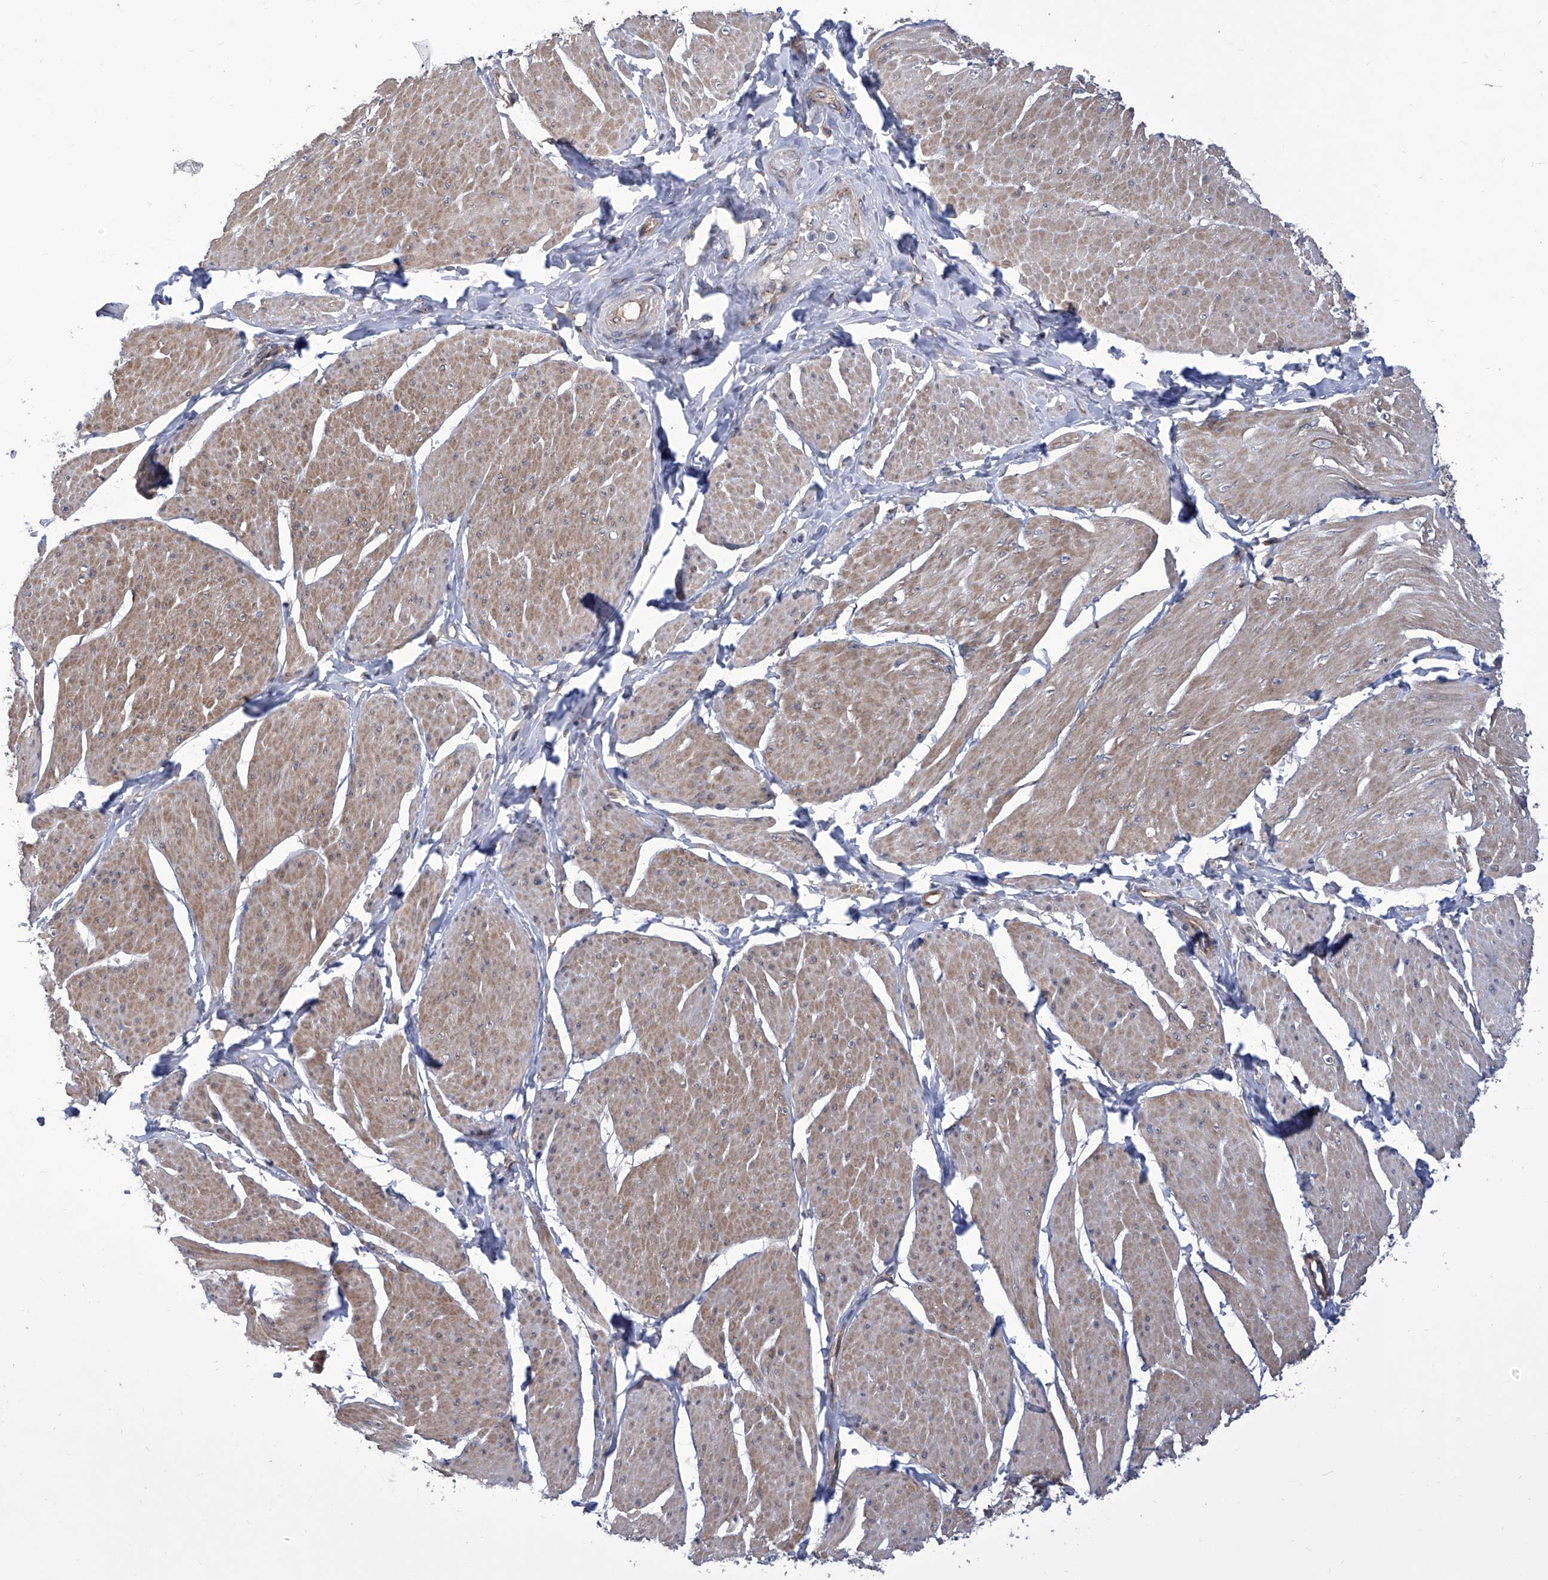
{"staining": {"intensity": "moderate", "quantity": "25%-75%", "location": "cytoplasmic/membranous"}, "tissue": "smooth muscle", "cell_type": "Smooth muscle cells", "image_type": "normal", "snomed": [{"axis": "morphology", "description": "Urothelial carcinoma, High grade"}, {"axis": "topography", "description": "Urinary bladder"}], "caption": "This is an image of immunohistochemistry staining of benign smooth muscle, which shows moderate staining in the cytoplasmic/membranous of smooth muscle cells.", "gene": "TJAP1", "patient": {"sex": "male", "age": 46}}